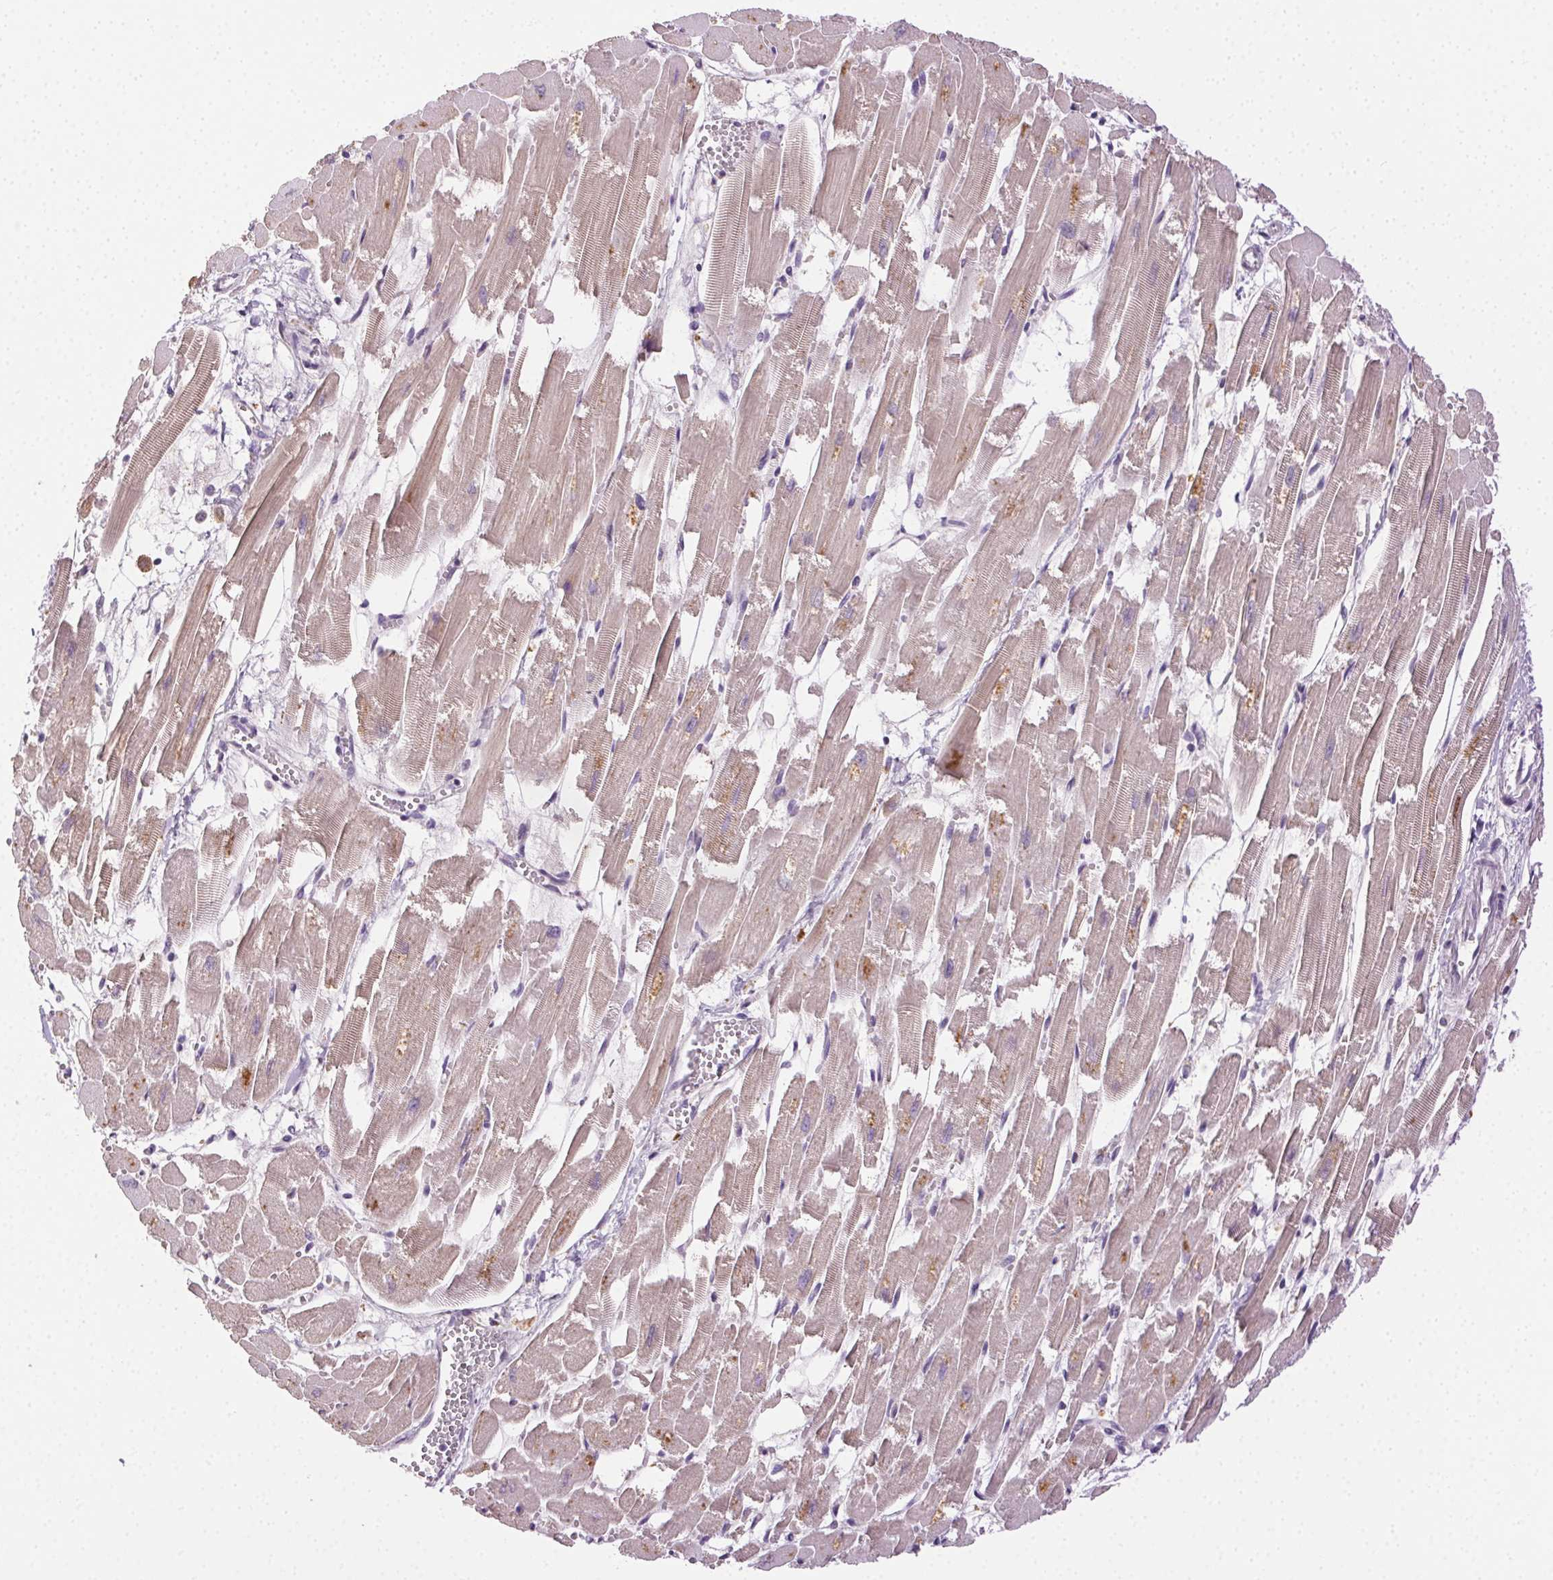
{"staining": {"intensity": "weak", "quantity": "<25%", "location": "cytoplasmic/membranous"}, "tissue": "heart muscle", "cell_type": "Cardiomyocytes", "image_type": "normal", "snomed": [{"axis": "morphology", "description": "Normal tissue, NOS"}, {"axis": "topography", "description": "Heart"}], "caption": "Histopathology image shows no significant protein staining in cardiomyocytes of normal heart muscle.", "gene": "BPIFB2", "patient": {"sex": "female", "age": 52}}